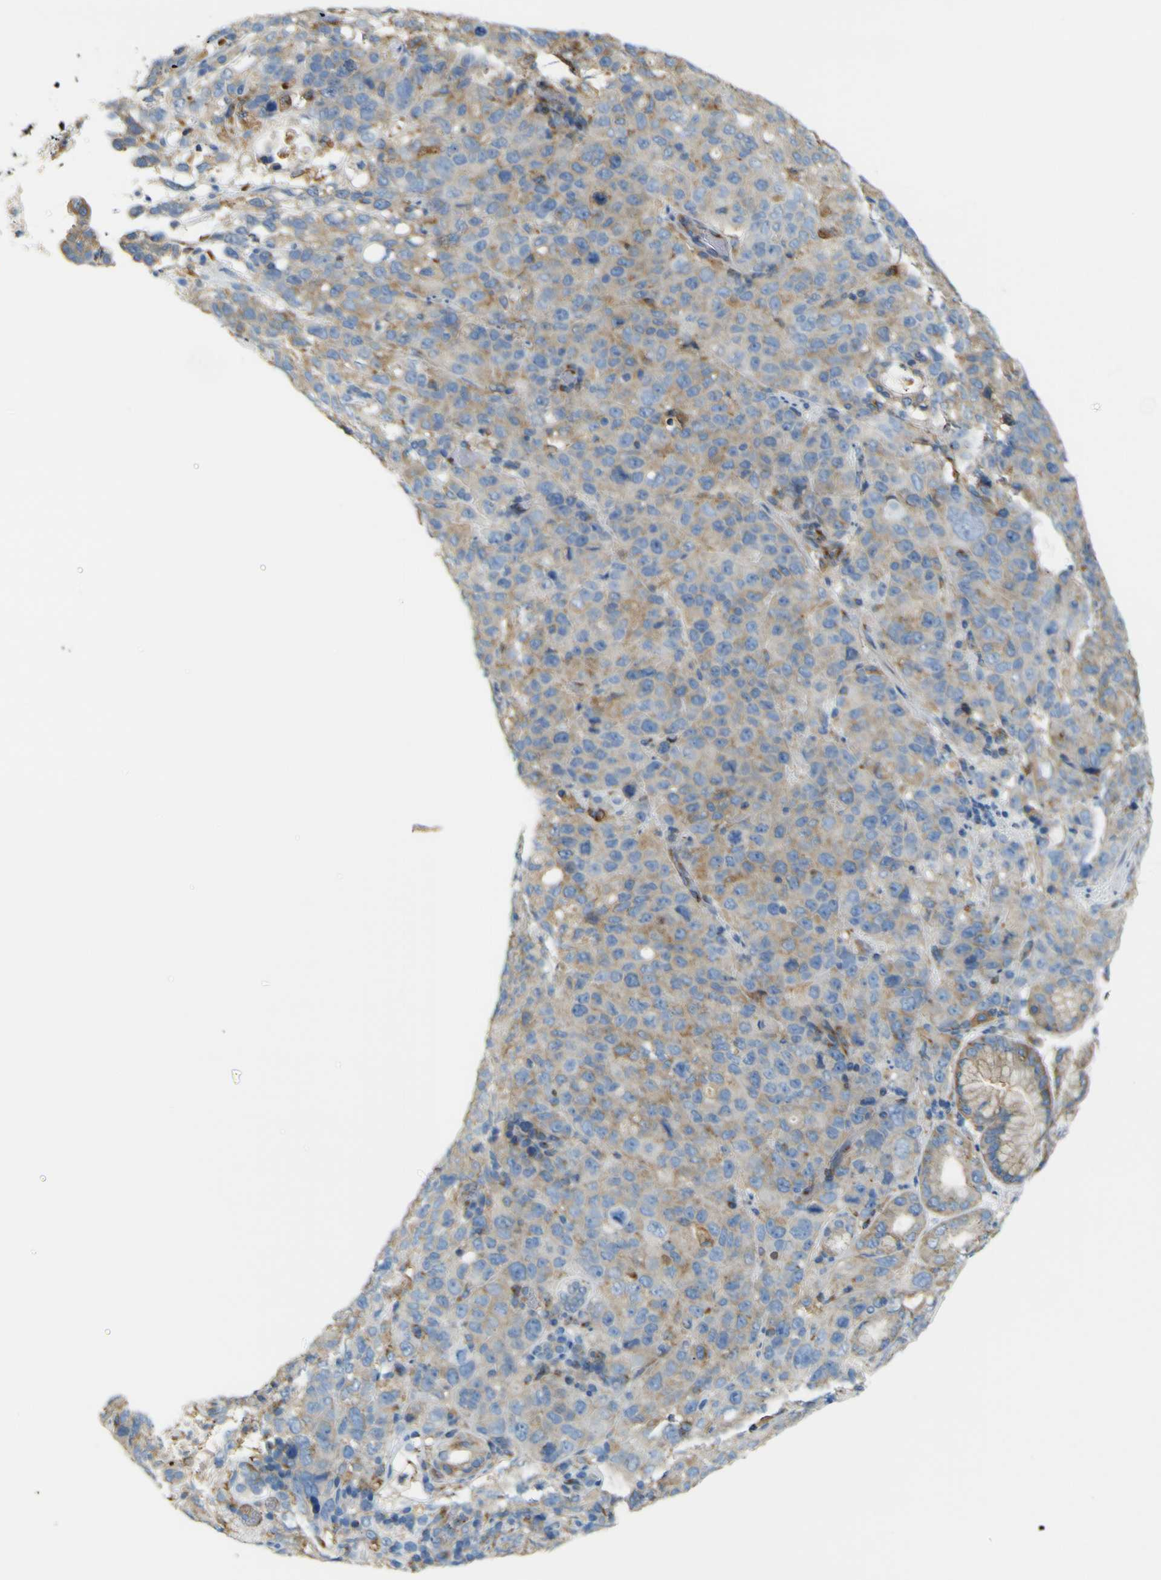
{"staining": {"intensity": "moderate", "quantity": "25%-75%", "location": "cytoplasmic/membranous"}, "tissue": "stomach cancer", "cell_type": "Tumor cells", "image_type": "cancer", "snomed": [{"axis": "morphology", "description": "Normal tissue, NOS"}, {"axis": "morphology", "description": "Adenocarcinoma, NOS"}, {"axis": "topography", "description": "Stomach"}], "caption": "A medium amount of moderate cytoplasmic/membranous expression is present in about 25%-75% of tumor cells in stomach cancer (adenocarcinoma) tissue.", "gene": "IGF2R", "patient": {"sex": "male", "age": 48}}